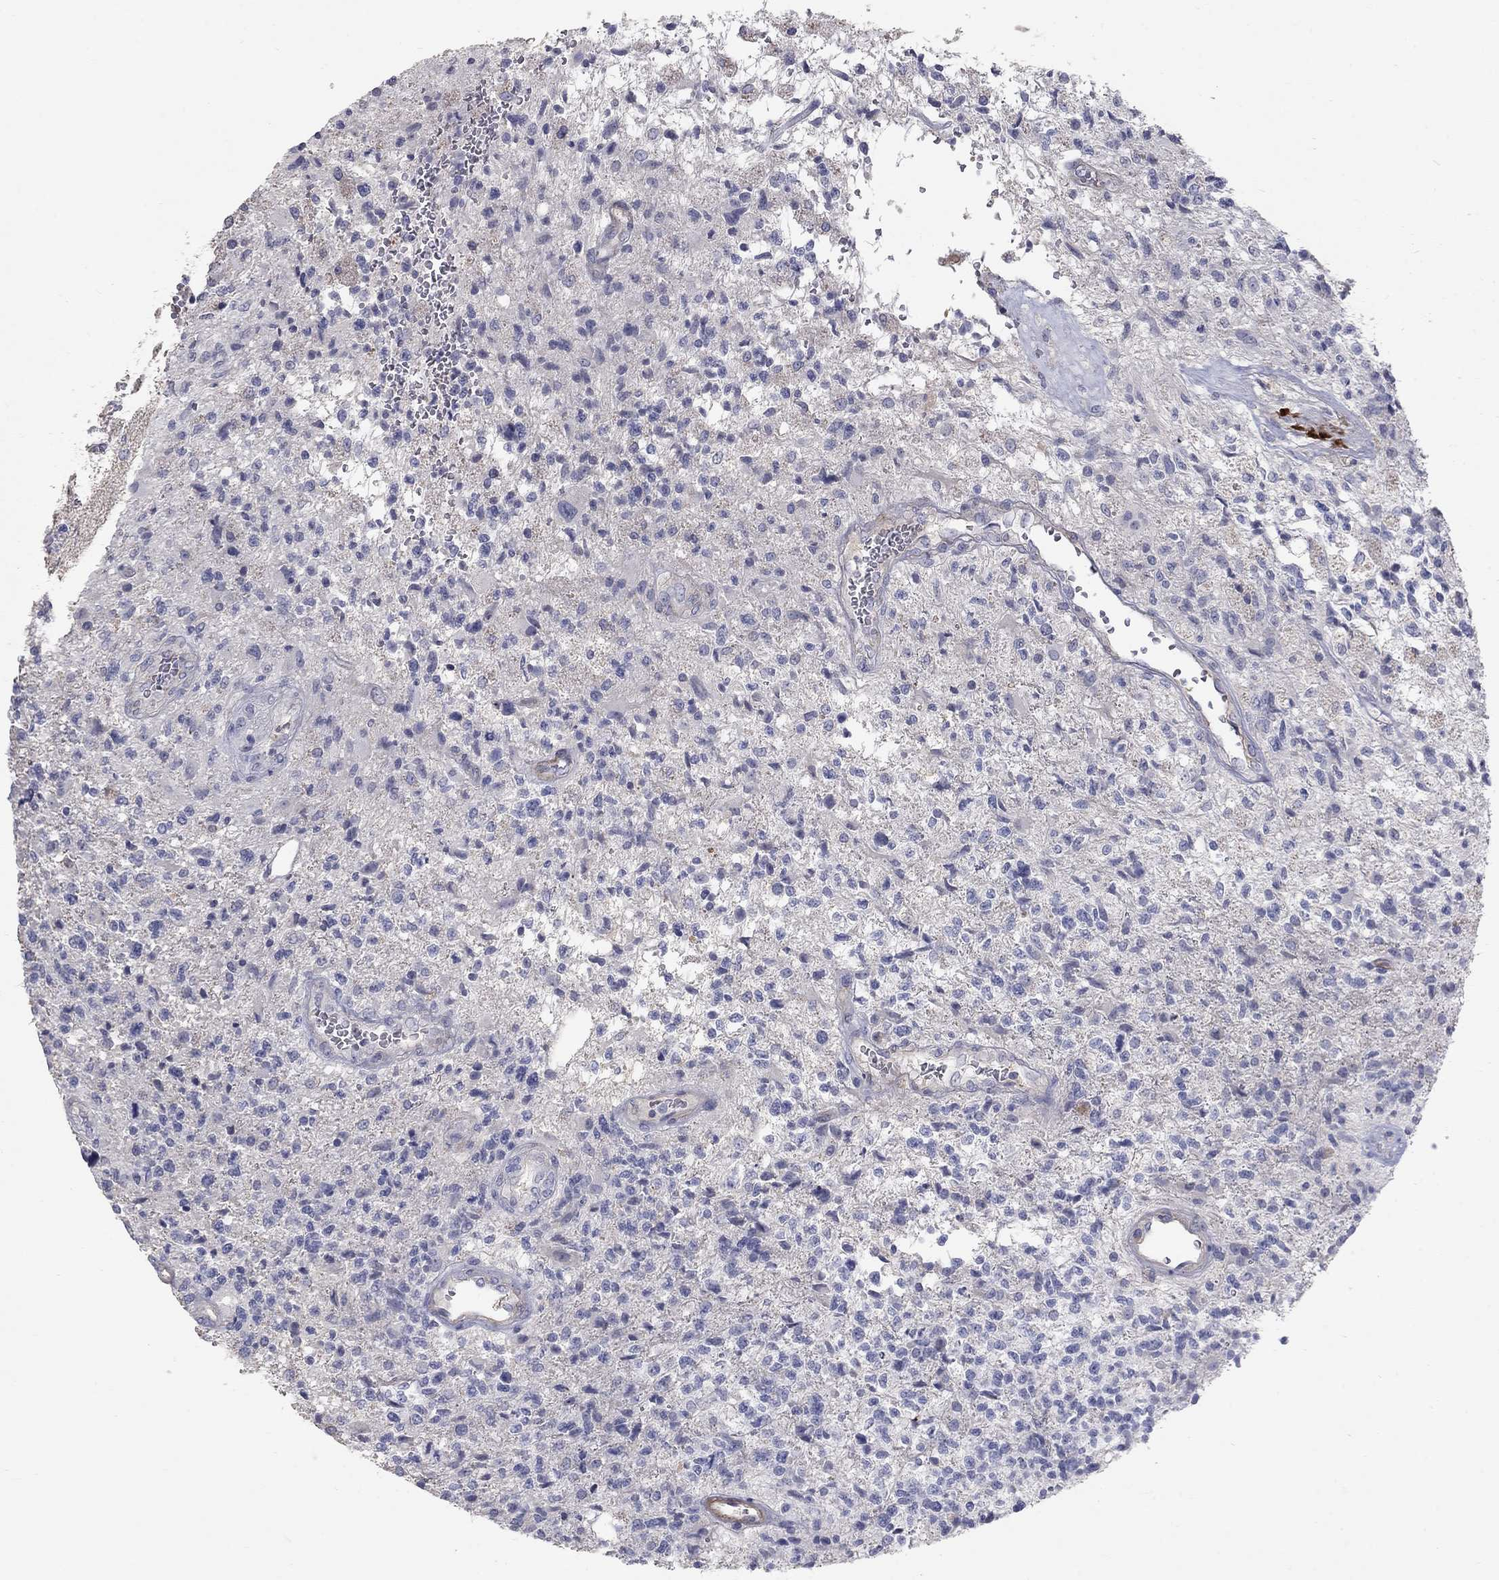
{"staining": {"intensity": "negative", "quantity": "none", "location": "none"}, "tissue": "glioma", "cell_type": "Tumor cells", "image_type": "cancer", "snomed": [{"axis": "morphology", "description": "Glioma, malignant, High grade"}, {"axis": "topography", "description": "Brain"}], "caption": "This histopathology image is of glioma stained with immunohistochemistry (IHC) to label a protein in brown with the nuclei are counter-stained blue. There is no positivity in tumor cells. The staining is performed using DAB (3,3'-diaminobenzidine) brown chromogen with nuclei counter-stained in using hematoxylin.", "gene": "PTH1R", "patient": {"sex": "male", "age": 56}}